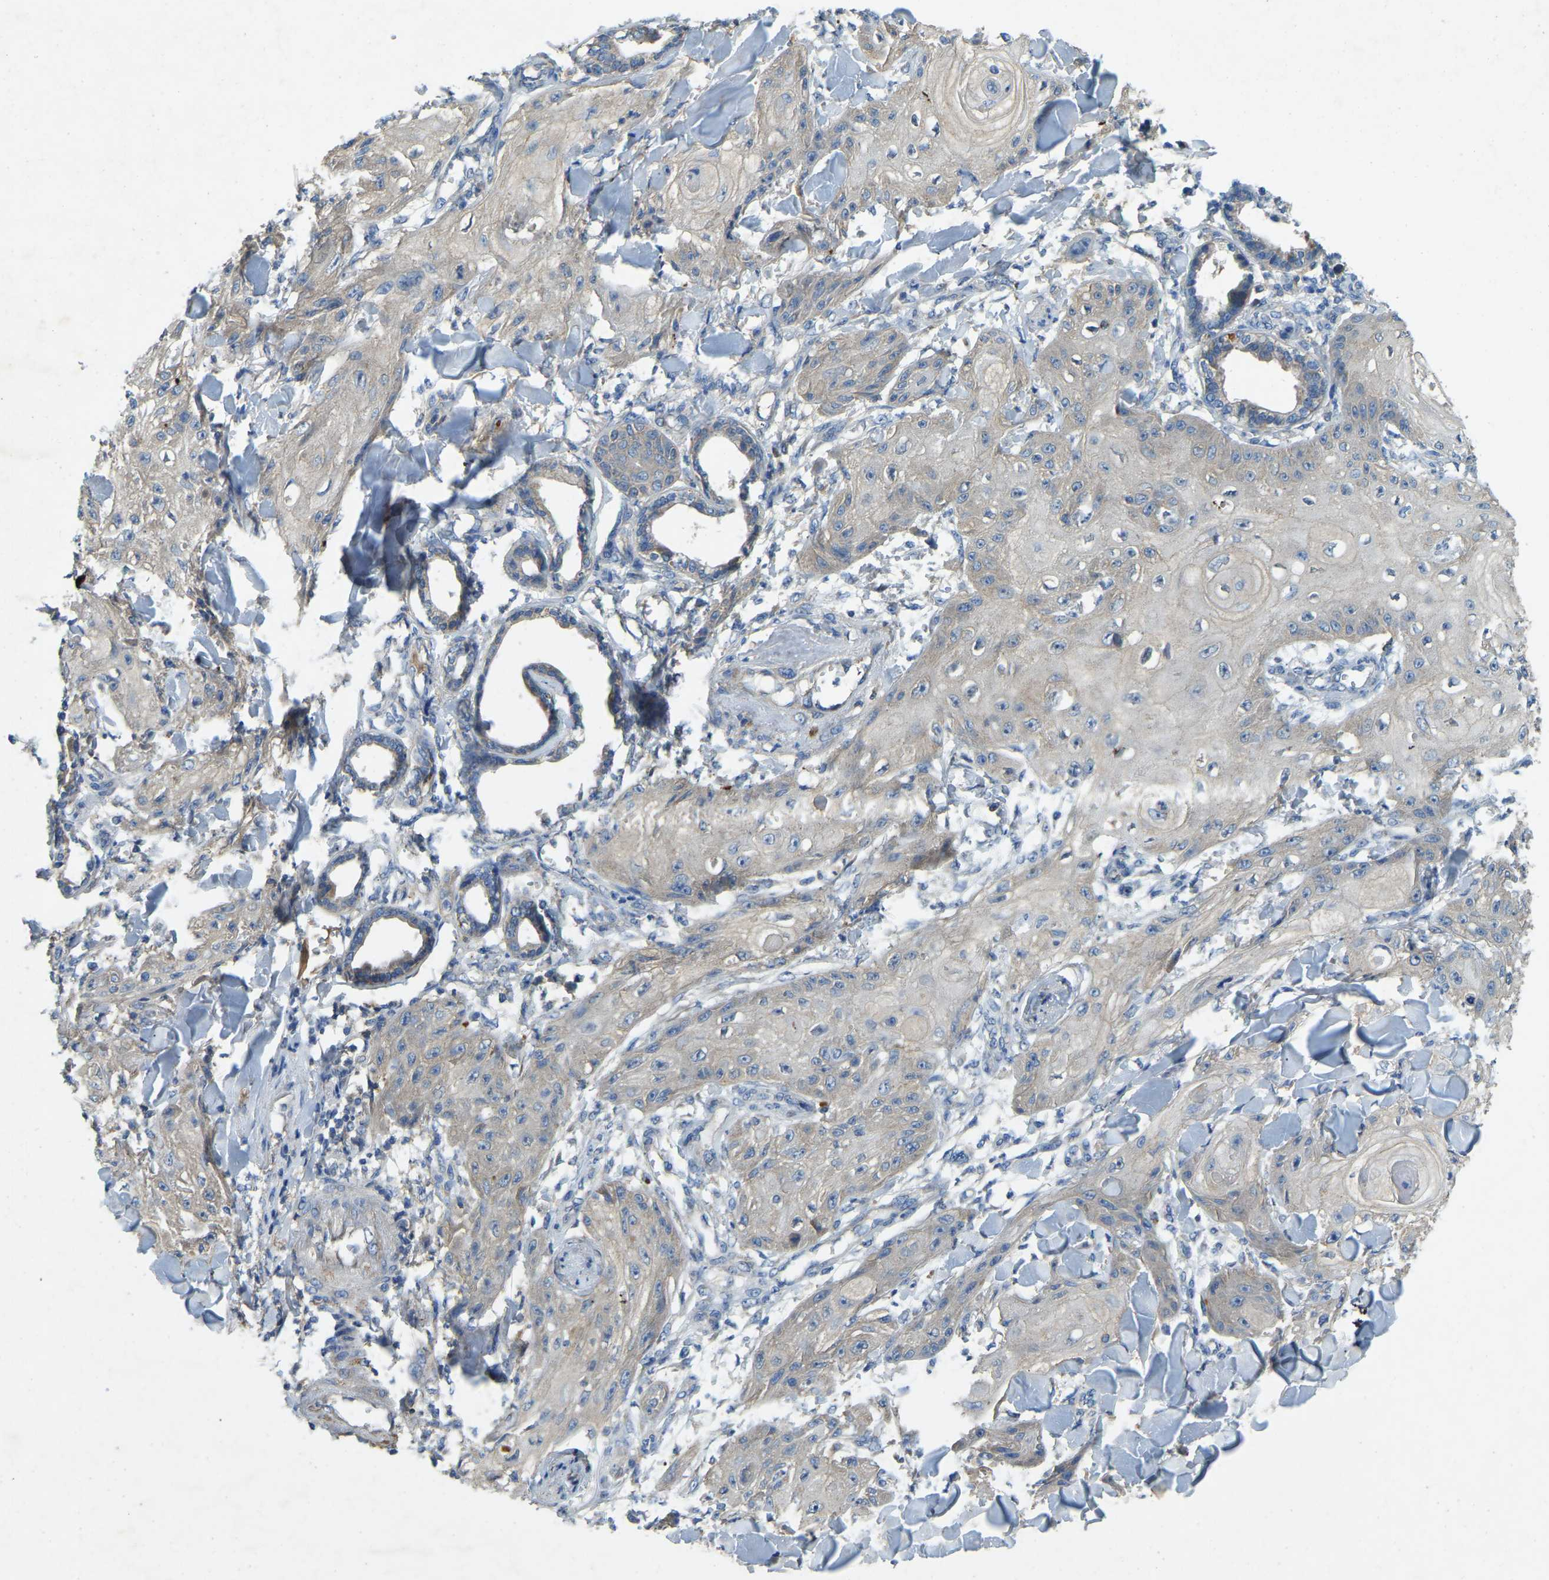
{"staining": {"intensity": "negative", "quantity": "none", "location": "none"}, "tissue": "skin cancer", "cell_type": "Tumor cells", "image_type": "cancer", "snomed": [{"axis": "morphology", "description": "Squamous cell carcinoma, NOS"}, {"axis": "topography", "description": "Skin"}], "caption": "An IHC micrograph of squamous cell carcinoma (skin) is shown. There is no staining in tumor cells of squamous cell carcinoma (skin).", "gene": "ATP8B1", "patient": {"sex": "male", "age": 74}}